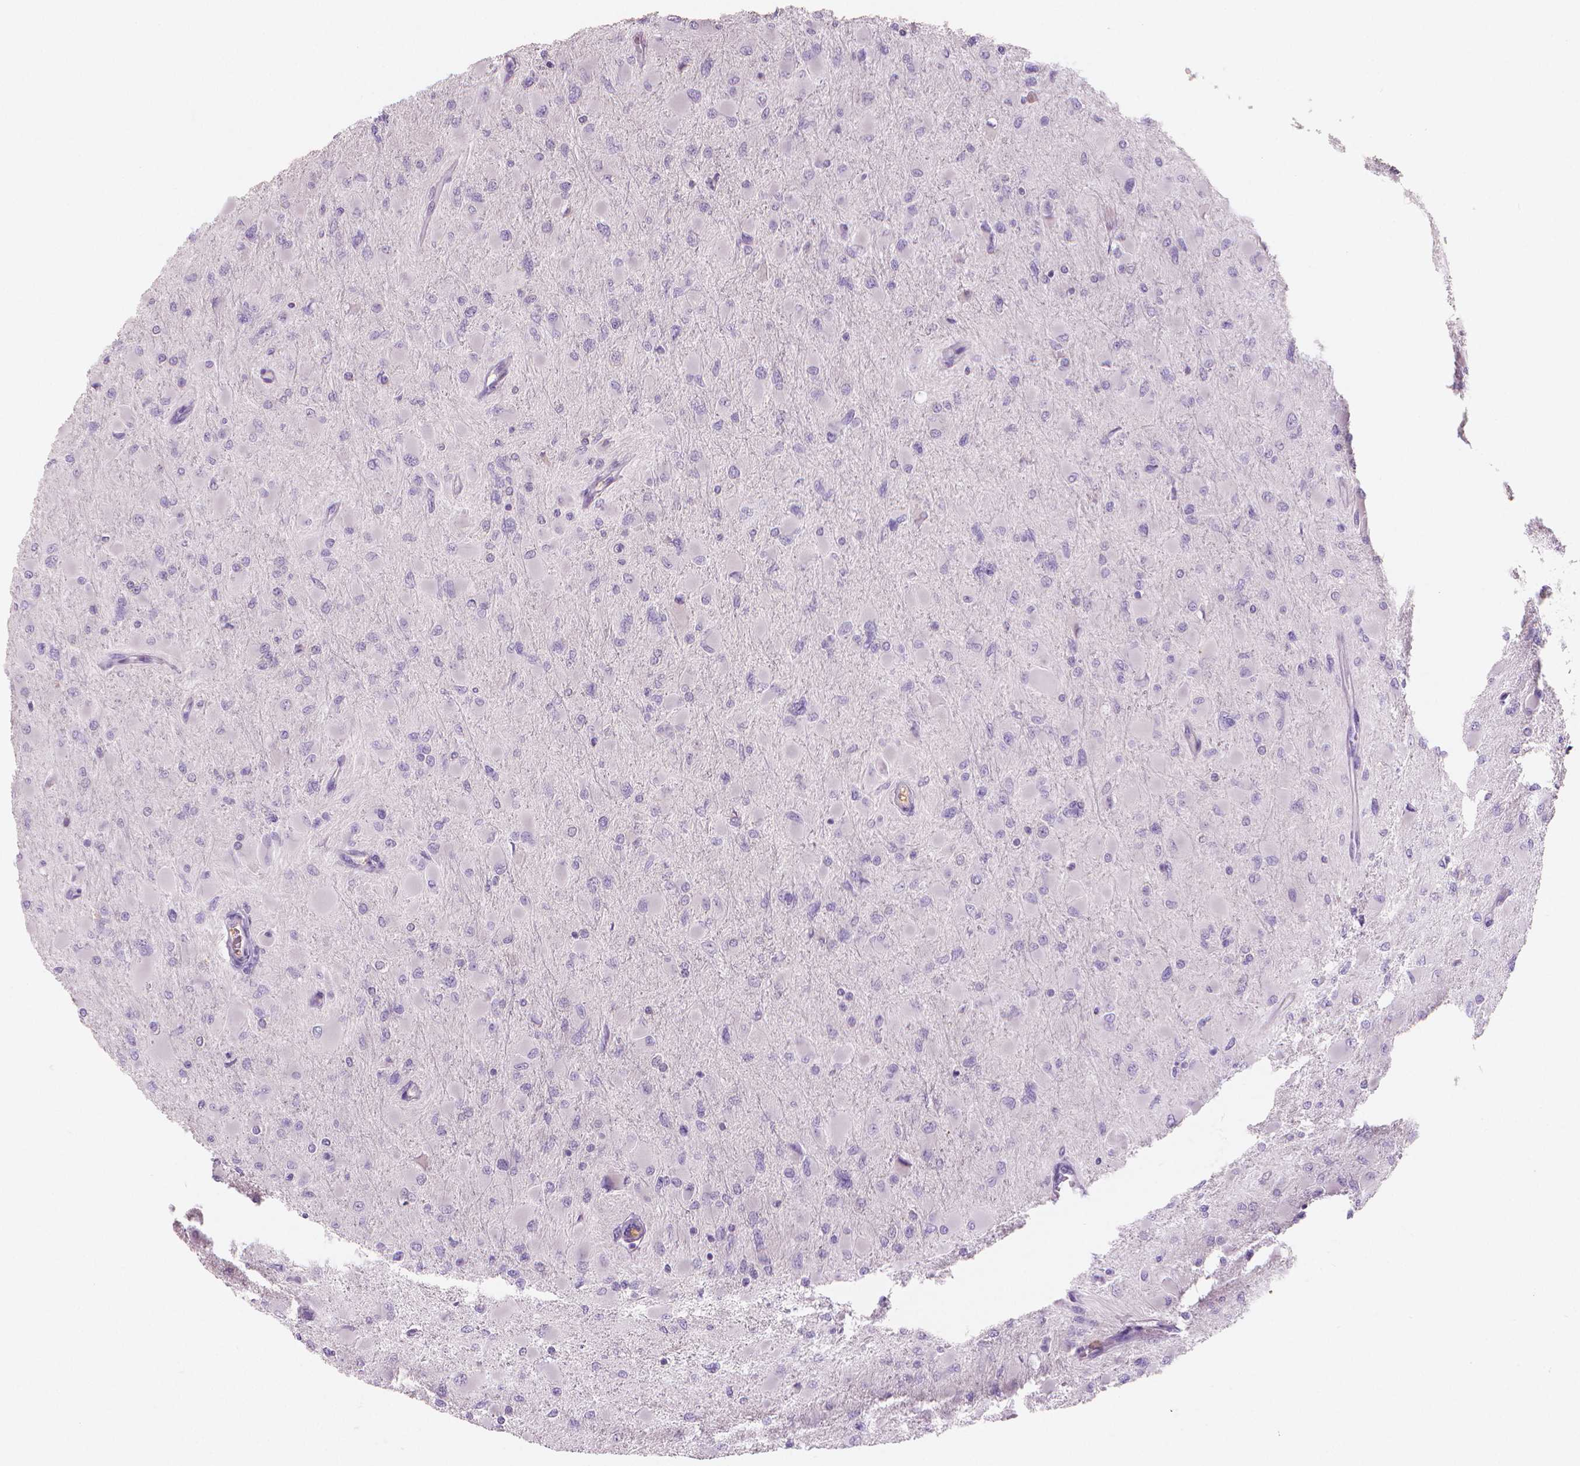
{"staining": {"intensity": "negative", "quantity": "none", "location": "none"}, "tissue": "glioma", "cell_type": "Tumor cells", "image_type": "cancer", "snomed": [{"axis": "morphology", "description": "Glioma, malignant, High grade"}, {"axis": "topography", "description": "Cerebral cortex"}], "caption": "IHC histopathology image of neoplastic tissue: human glioma stained with DAB (3,3'-diaminobenzidine) shows no significant protein staining in tumor cells. Brightfield microscopy of immunohistochemistry stained with DAB (brown) and hematoxylin (blue), captured at high magnification.", "gene": "APOA4", "patient": {"sex": "female", "age": 36}}